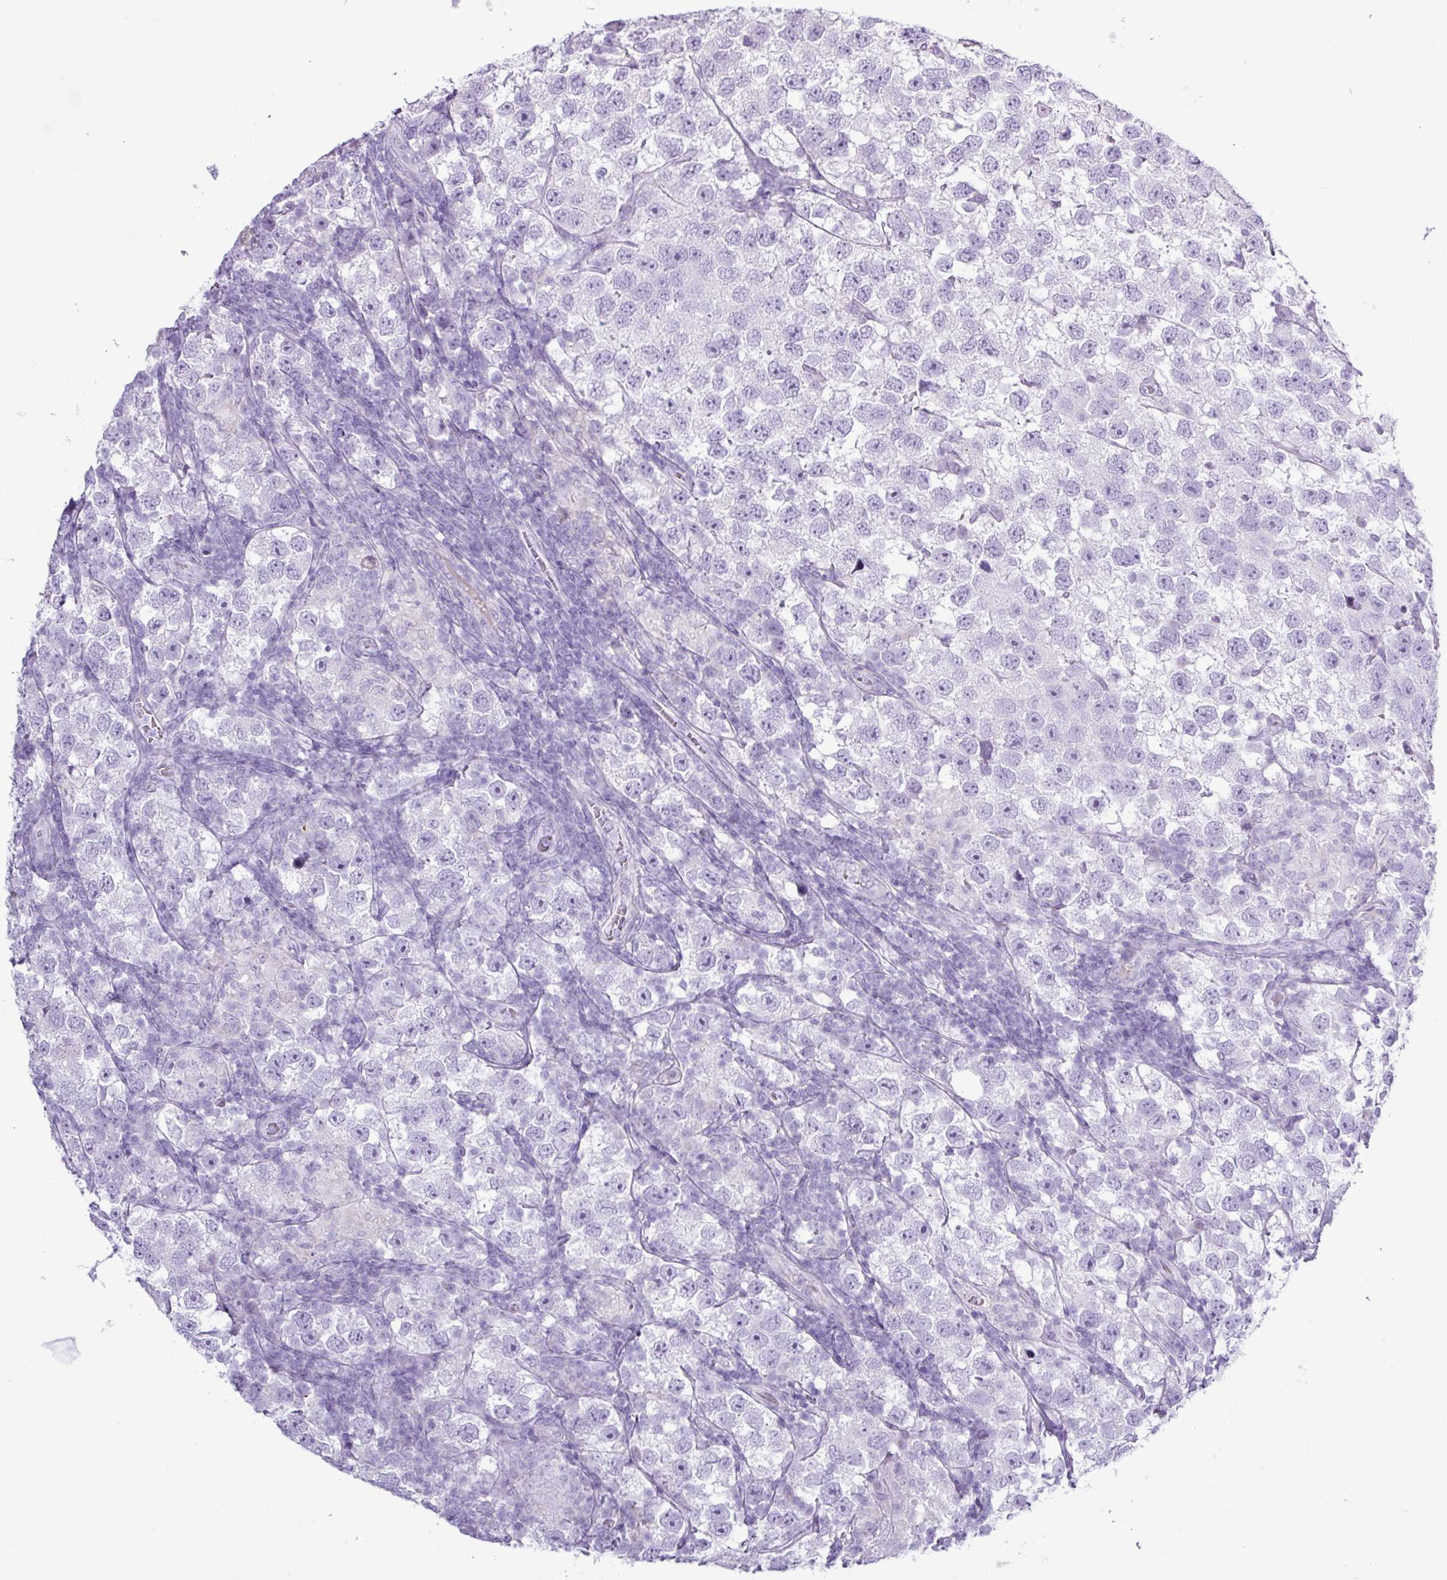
{"staining": {"intensity": "negative", "quantity": "none", "location": "none"}, "tissue": "testis cancer", "cell_type": "Tumor cells", "image_type": "cancer", "snomed": [{"axis": "morphology", "description": "Seminoma, NOS"}, {"axis": "topography", "description": "Testis"}], "caption": "Human testis seminoma stained for a protein using IHC exhibits no expression in tumor cells.", "gene": "ALDH3A1", "patient": {"sex": "male", "age": 26}}